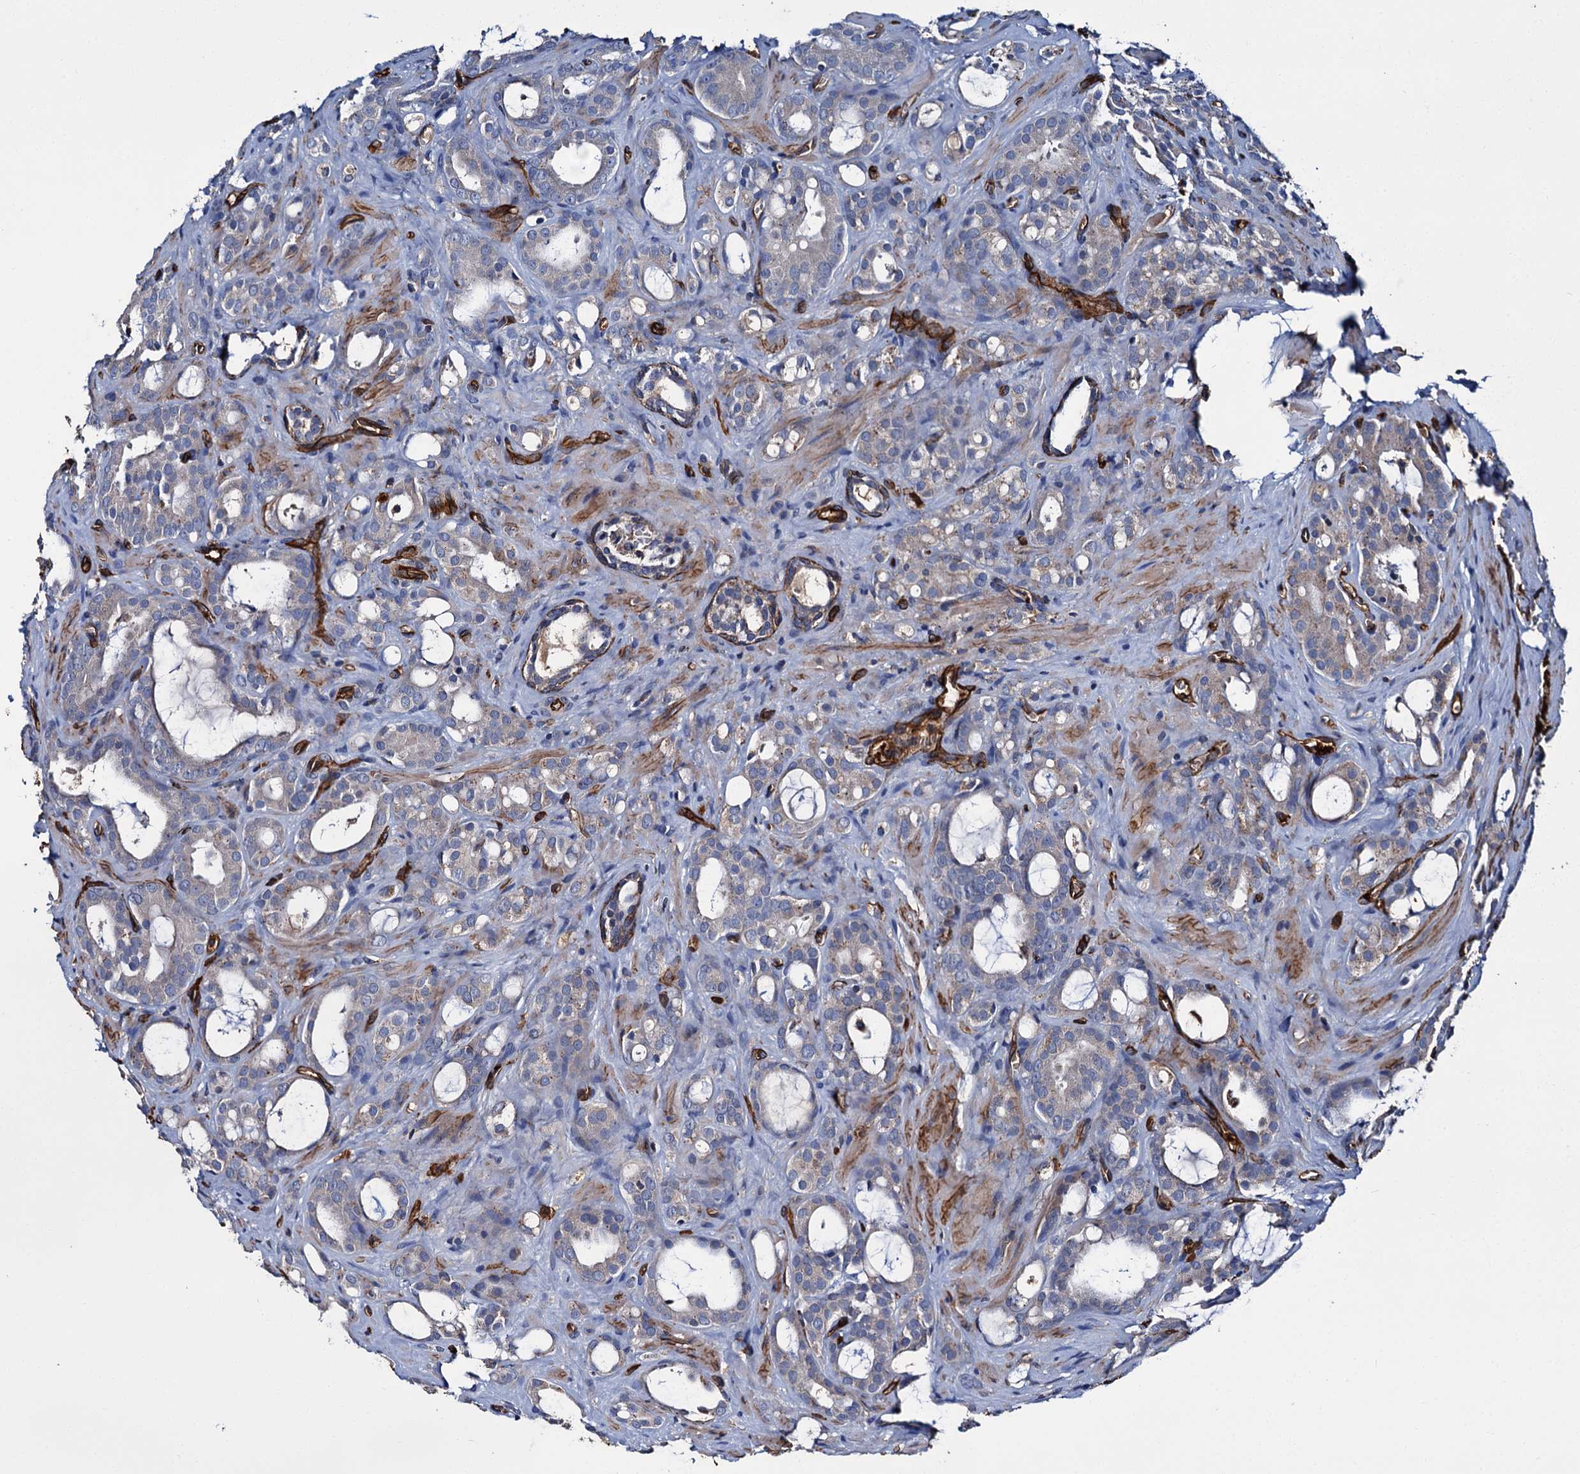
{"staining": {"intensity": "weak", "quantity": "<25%", "location": "cytoplasmic/membranous"}, "tissue": "prostate cancer", "cell_type": "Tumor cells", "image_type": "cancer", "snomed": [{"axis": "morphology", "description": "Adenocarcinoma, High grade"}, {"axis": "topography", "description": "Prostate"}], "caption": "Tumor cells show no significant expression in prostate cancer (high-grade adenocarcinoma).", "gene": "CACNA1C", "patient": {"sex": "male", "age": 72}}